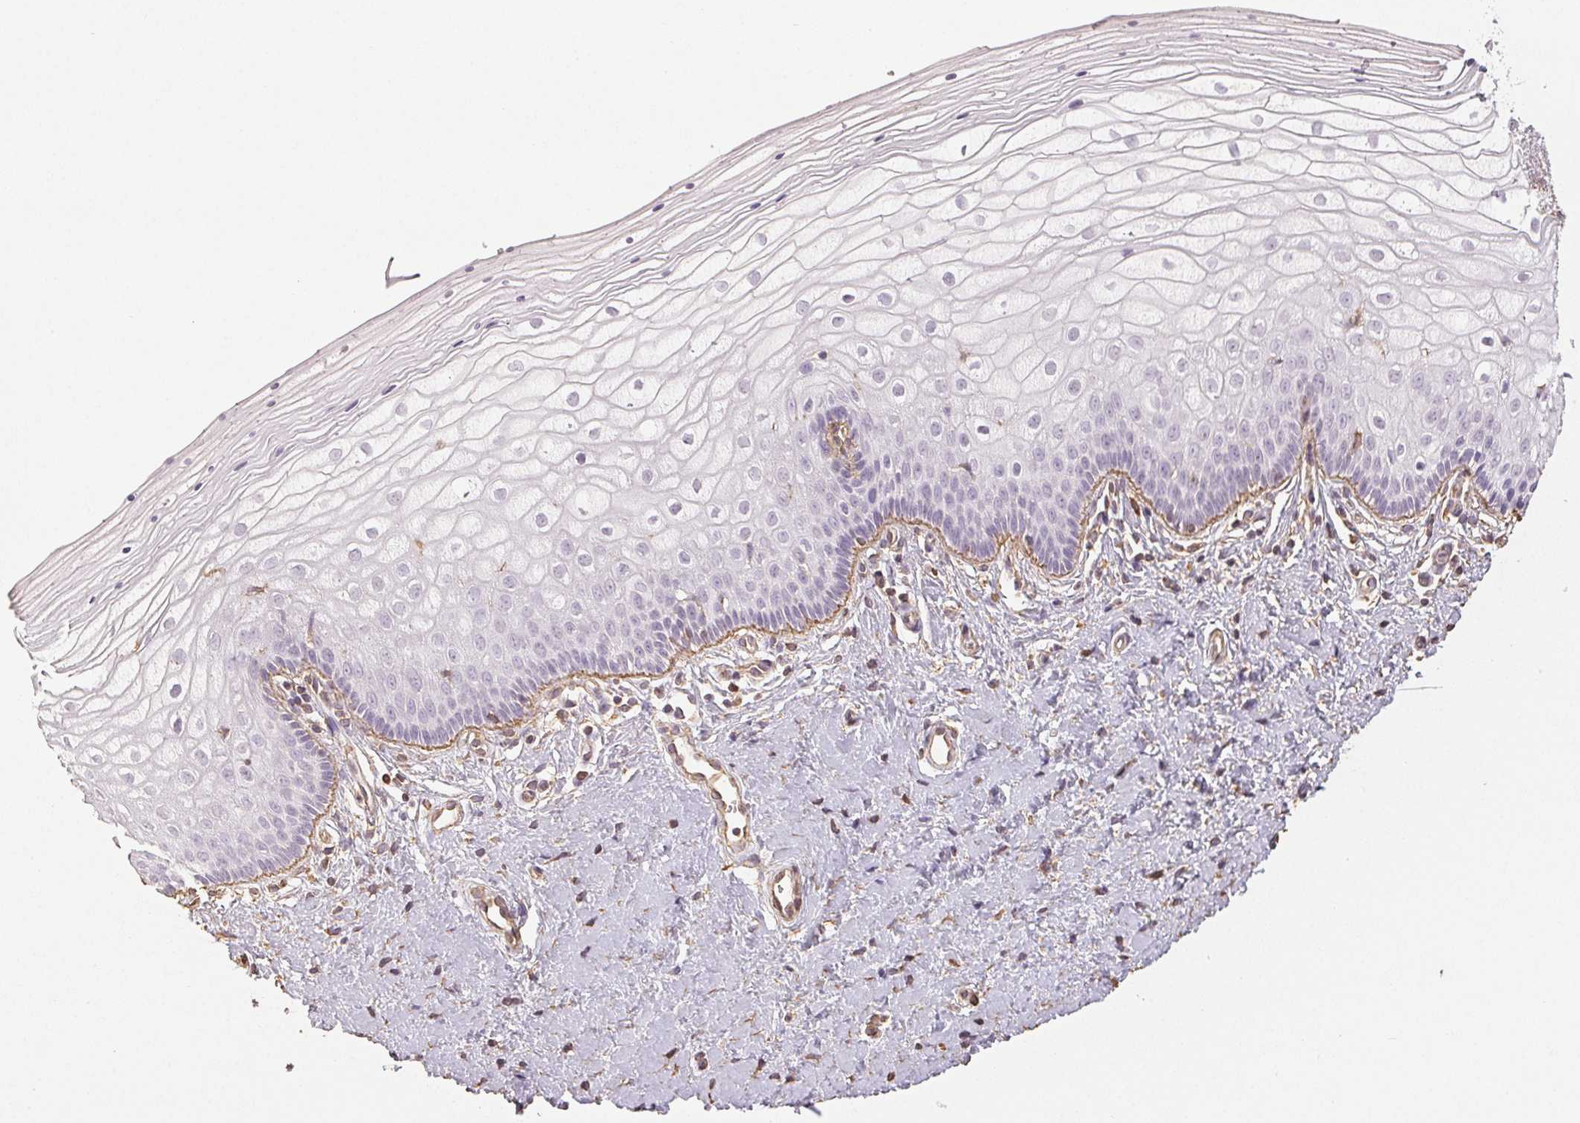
{"staining": {"intensity": "negative", "quantity": "none", "location": "none"}, "tissue": "vagina", "cell_type": "Squamous epithelial cells", "image_type": "normal", "snomed": [{"axis": "morphology", "description": "Normal tissue, NOS"}, {"axis": "topography", "description": "Vagina"}], "caption": "High magnification brightfield microscopy of benign vagina stained with DAB (brown) and counterstained with hematoxylin (blue): squamous epithelial cells show no significant positivity. (DAB IHC visualized using brightfield microscopy, high magnification).", "gene": "COL7A1", "patient": {"sex": "female", "age": 39}}